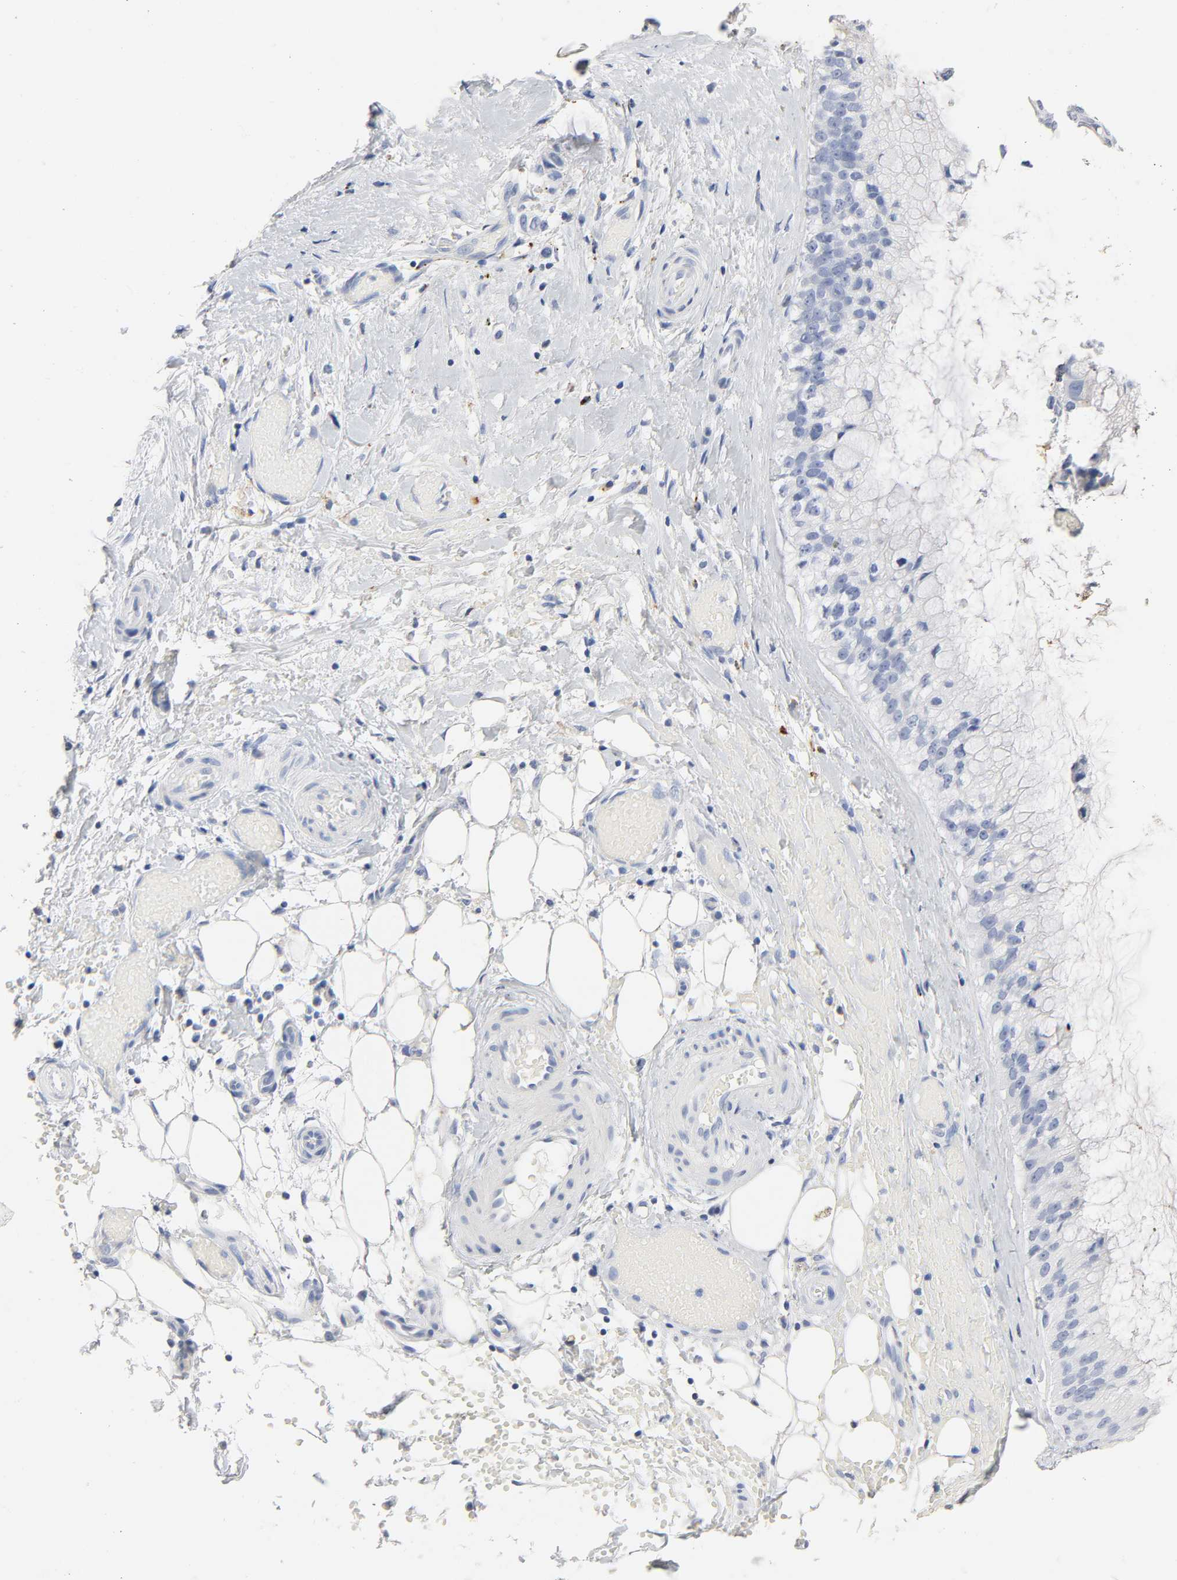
{"staining": {"intensity": "negative", "quantity": "none", "location": "none"}, "tissue": "ovarian cancer", "cell_type": "Tumor cells", "image_type": "cancer", "snomed": [{"axis": "morphology", "description": "Cystadenocarcinoma, mucinous, NOS"}, {"axis": "topography", "description": "Ovary"}], "caption": "Immunohistochemistry of ovarian mucinous cystadenocarcinoma reveals no staining in tumor cells.", "gene": "PLP1", "patient": {"sex": "female", "age": 39}}